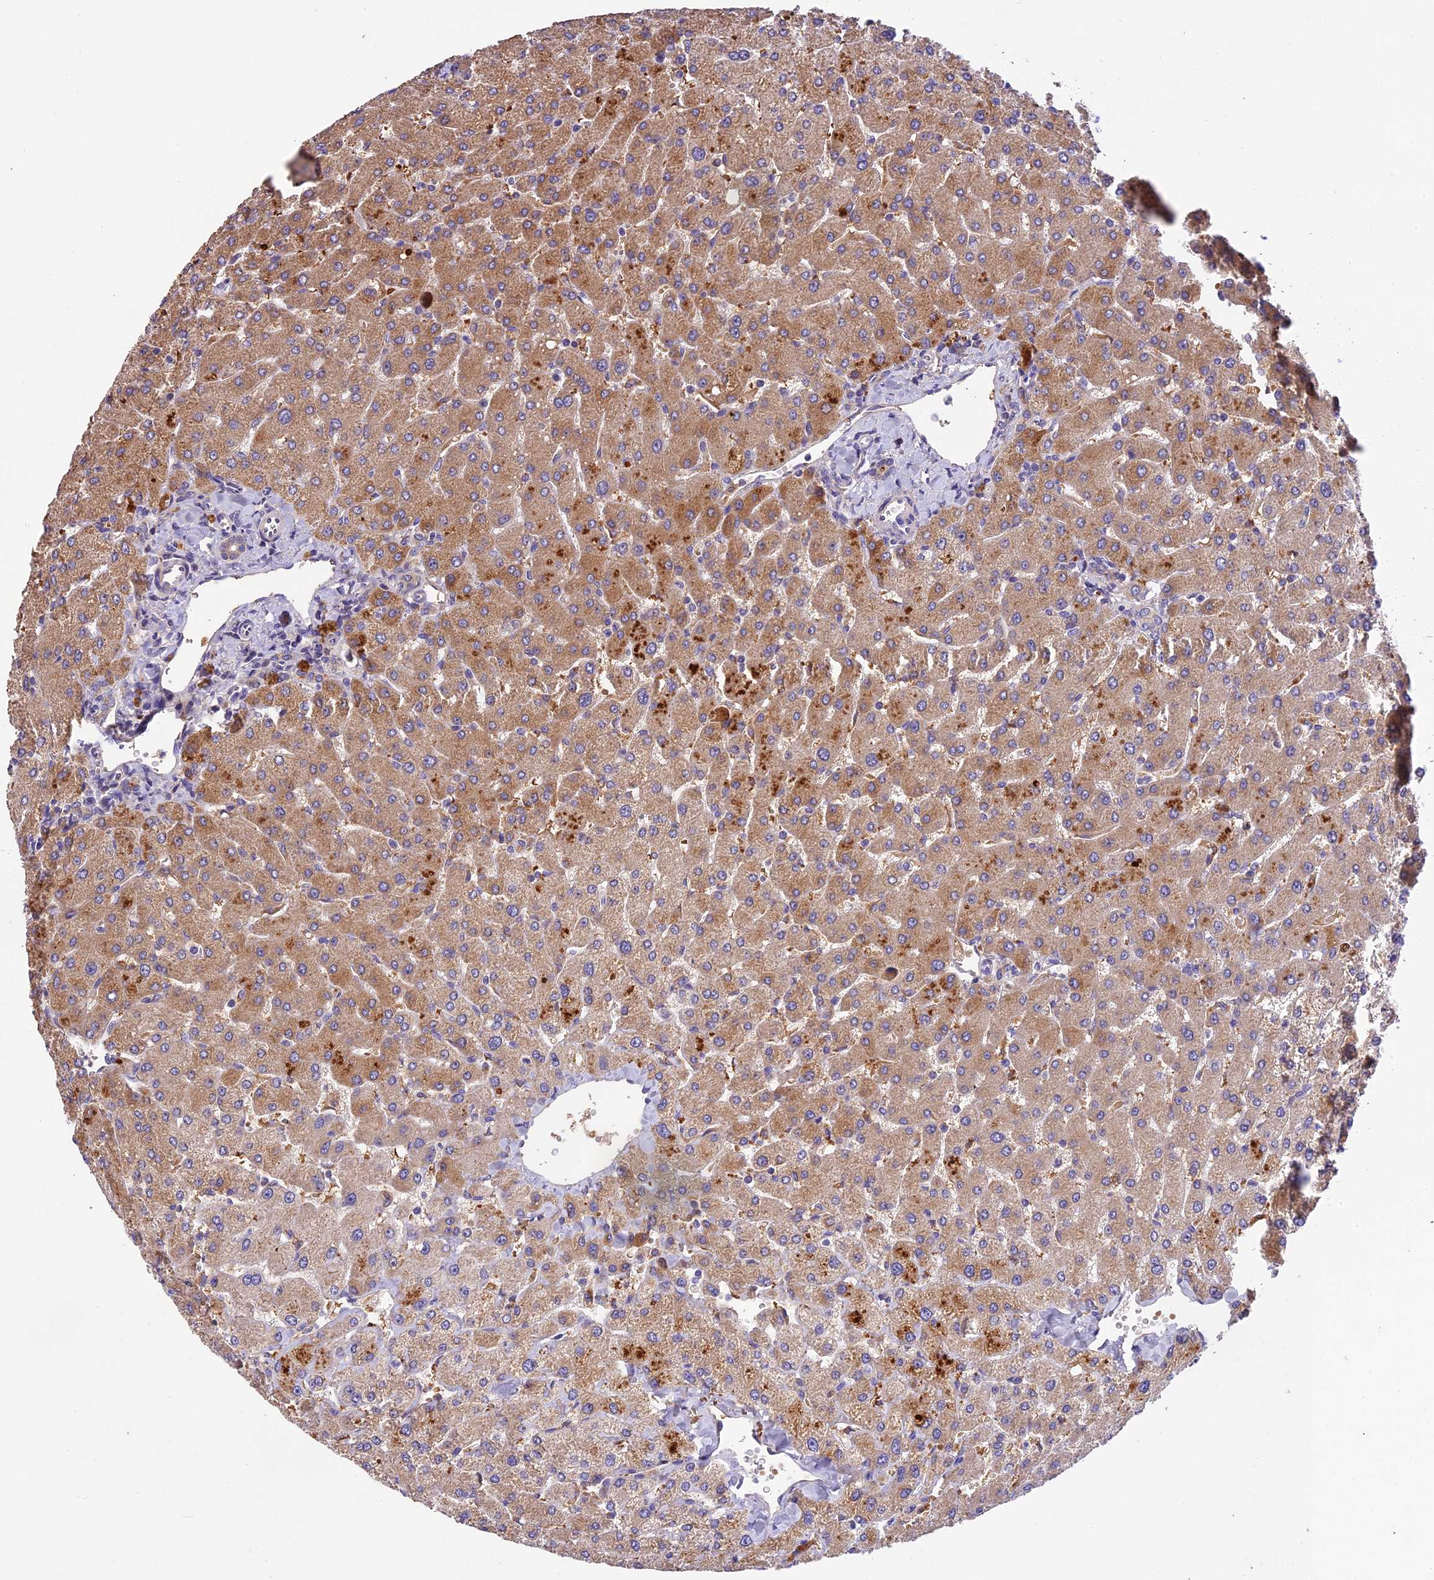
{"staining": {"intensity": "negative", "quantity": "none", "location": "none"}, "tissue": "liver", "cell_type": "Cholangiocytes", "image_type": "normal", "snomed": [{"axis": "morphology", "description": "Normal tissue, NOS"}, {"axis": "topography", "description": "Liver"}], "caption": "The IHC micrograph has no significant expression in cholangiocytes of liver. (Brightfield microscopy of DAB immunohistochemistry at high magnification).", "gene": "PHAF1", "patient": {"sex": "male", "age": 55}}